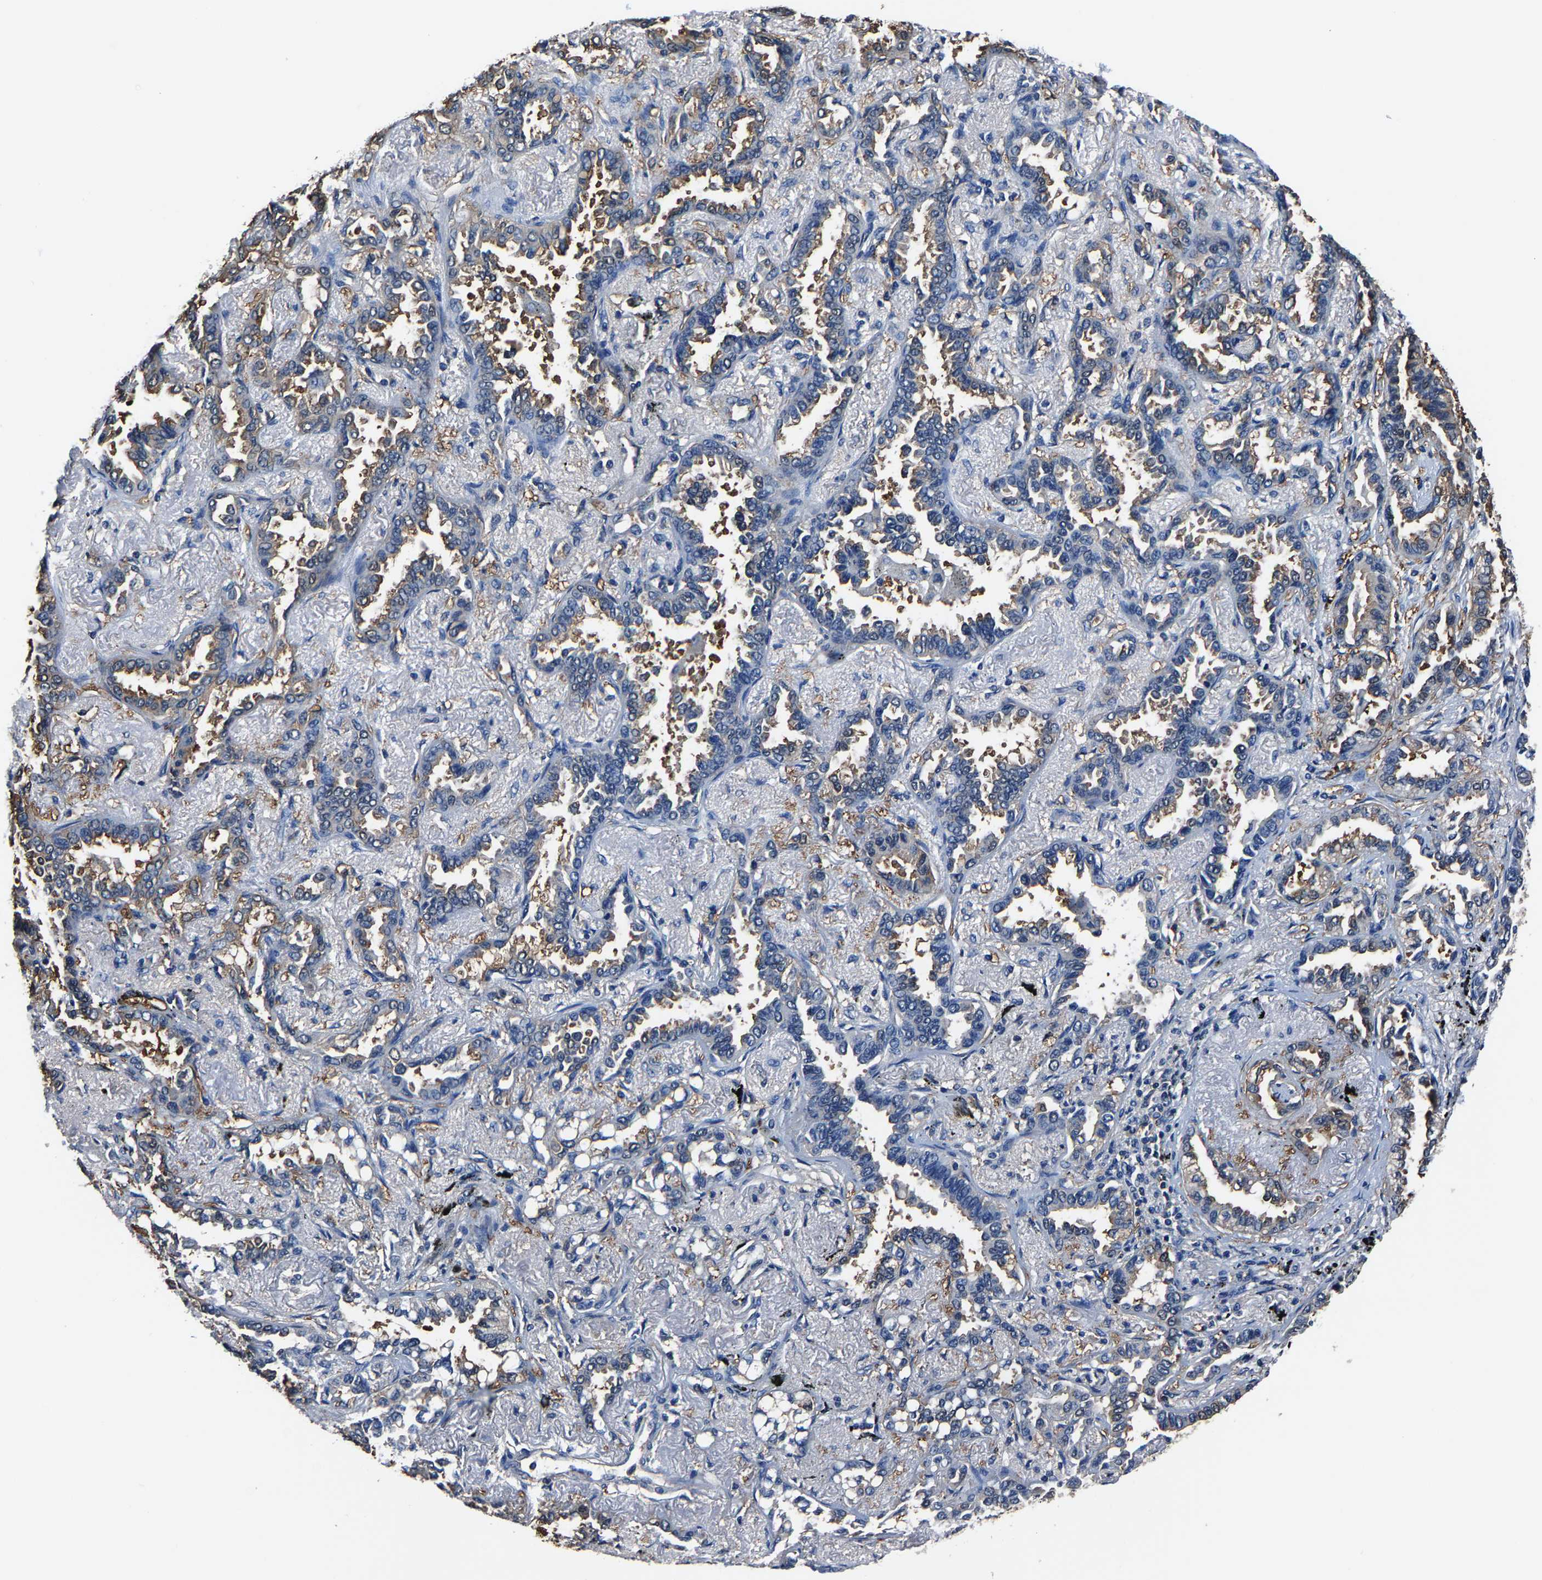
{"staining": {"intensity": "moderate", "quantity": "<25%", "location": "cytoplasmic/membranous"}, "tissue": "lung cancer", "cell_type": "Tumor cells", "image_type": "cancer", "snomed": [{"axis": "morphology", "description": "Adenocarcinoma, NOS"}, {"axis": "topography", "description": "Lung"}], "caption": "A low amount of moderate cytoplasmic/membranous staining is present in approximately <25% of tumor cells in lung cancer tissue.", "gene": "ALDOB", "patient": {"sex": "male", "age": 59}}